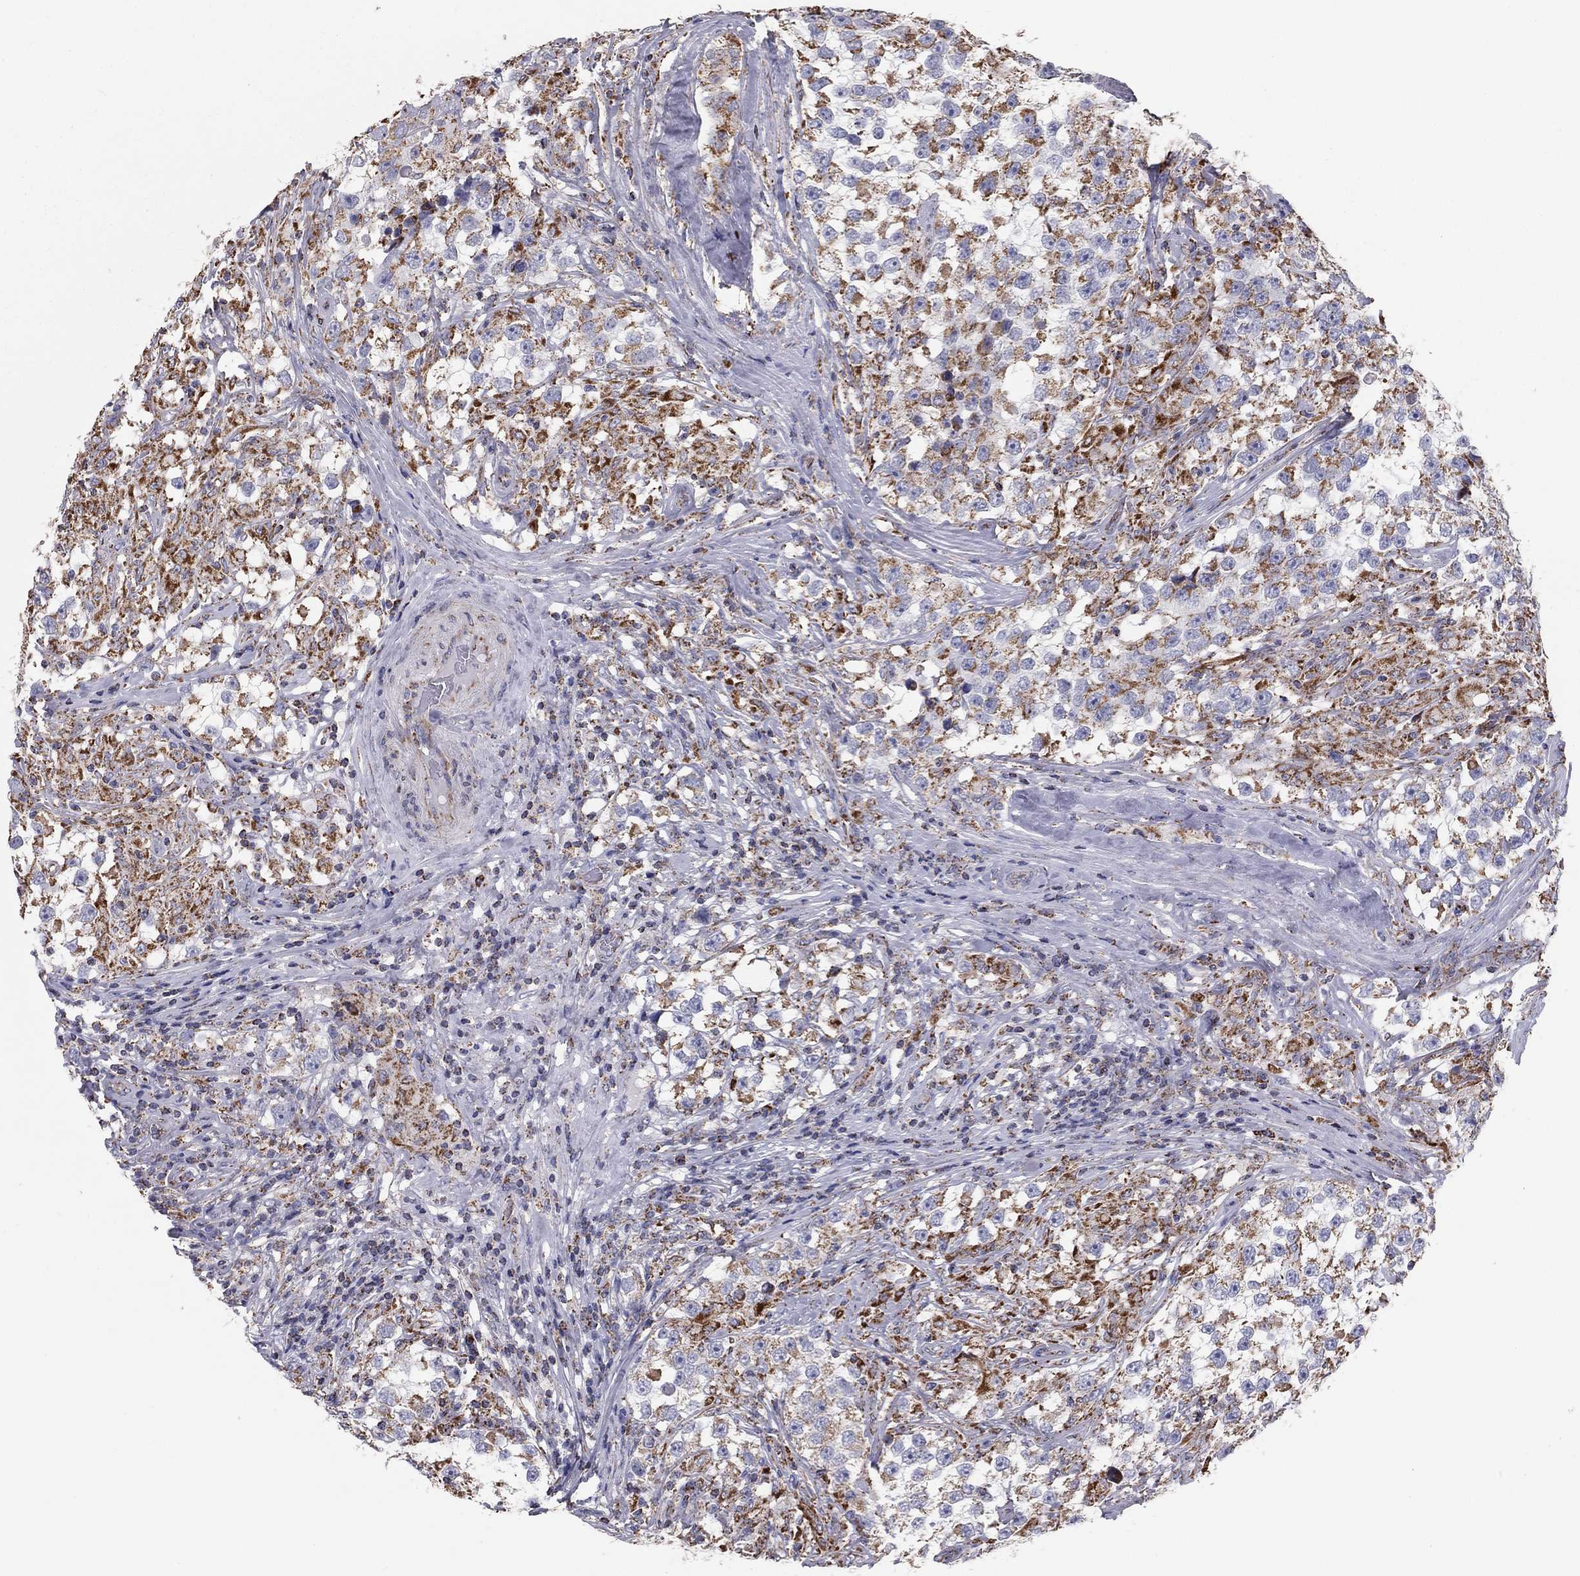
{"staining": {"intensity": "moderate", "quantity": "<25%", "location": "cytoplasmic/membranous"}, "tissue": "testis cancer", "cell_type": "Tumor cells", "image_type": "cancer", "snomed": [{"axis": "morphology", "description": "Seminoma, NOS"}, {"axis": "topography", "description": "Testis"}], "caption": "IHC photomicrograph of neoplastic tissue: seminoma (testis) stained using immunohistochemistry demonstrates low levels of moderate protein expression localized specifically in the cytoplasmic/membranous of tumor cells, appearing as a cytoplasmic/membranous brown color.", "gene": "NDUFV1", "patient": {"sex": "male", "age": 46}}